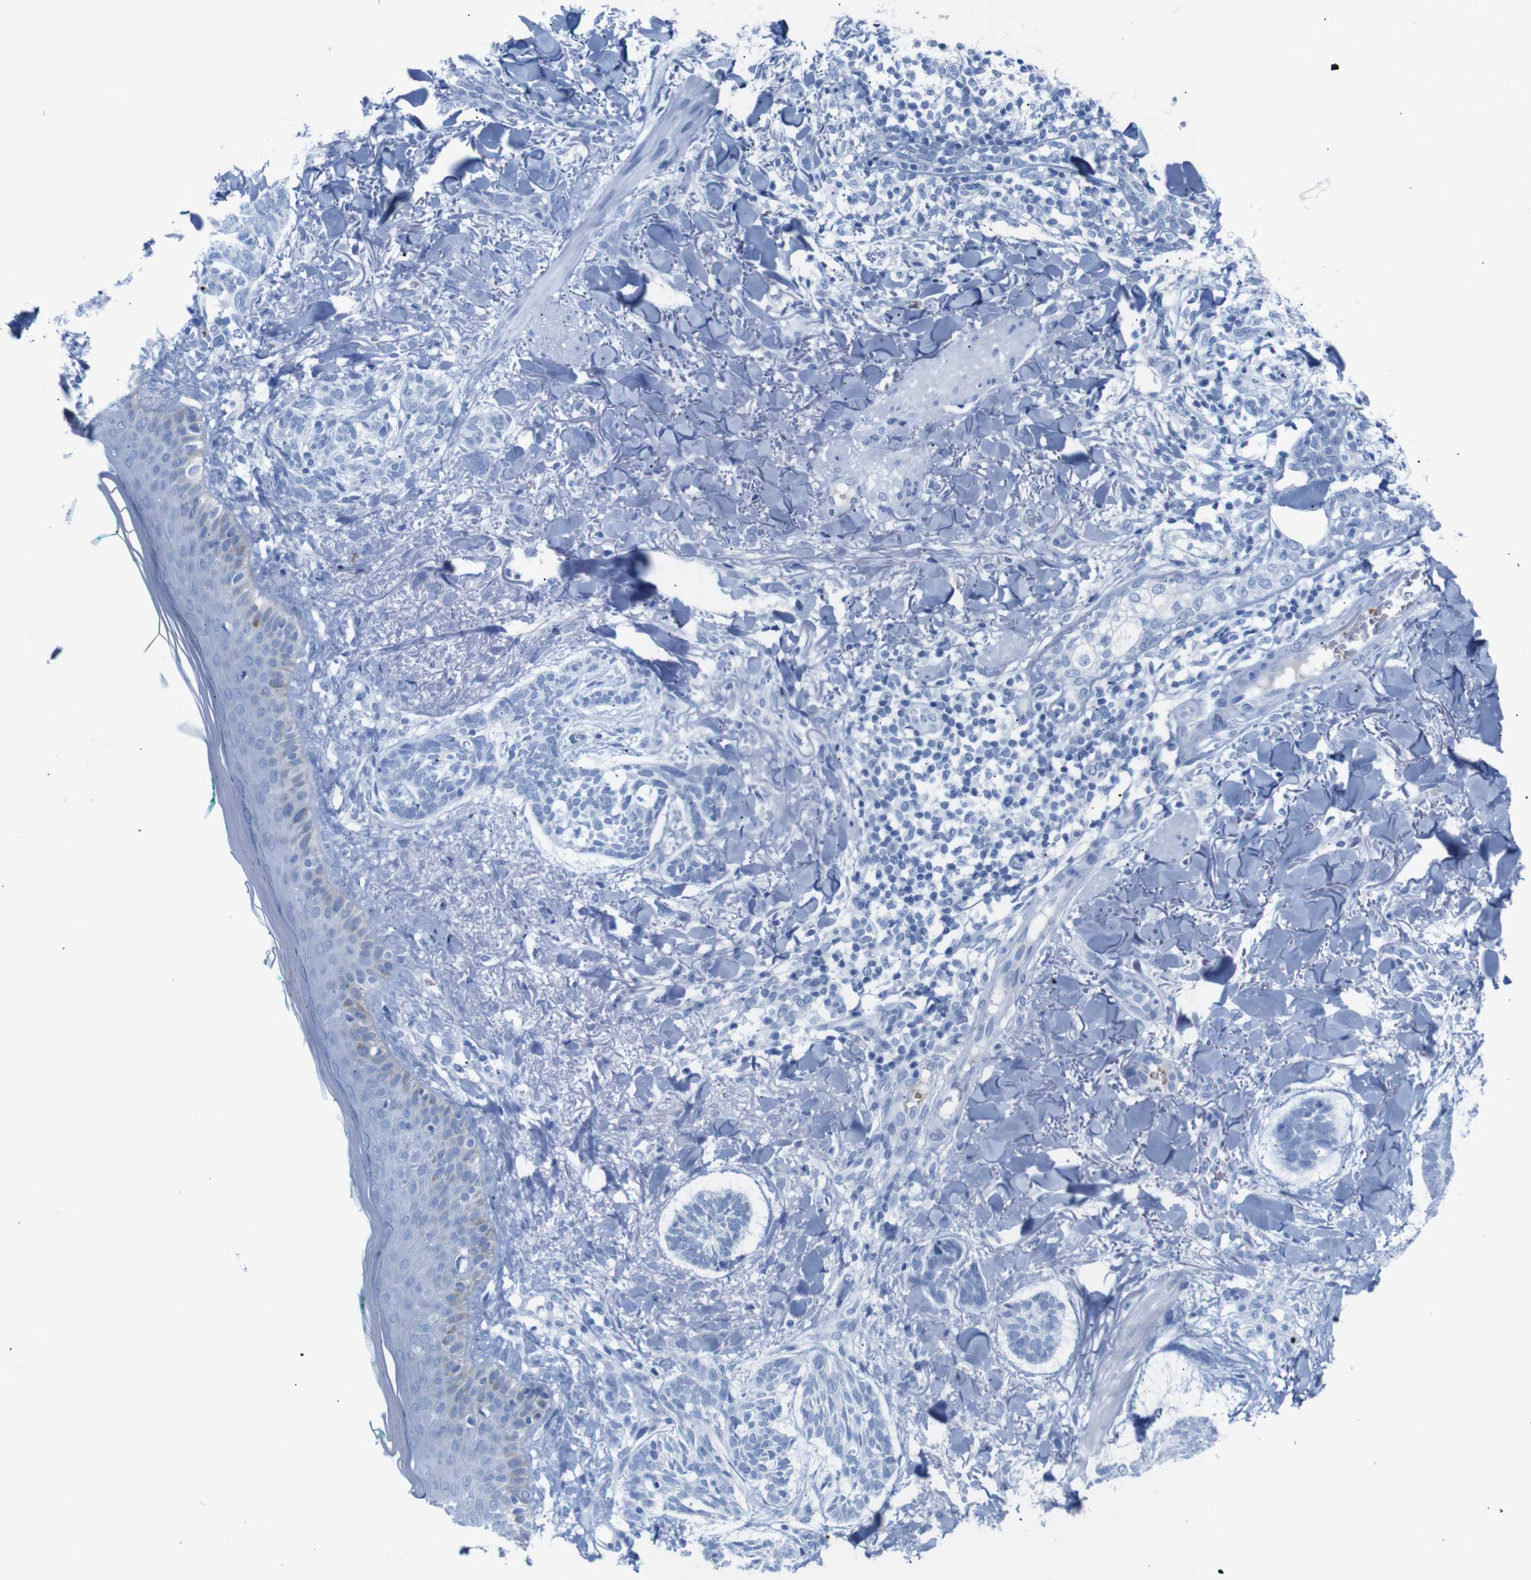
{"staining": {"intensity": "negative", "quantity": "none", "location": "none"}, "tissue": "skin cancer", "cell_type": "Tumor cells", "image_type": "cancer", "snomed": [{"axis": "morphology", "description": "Basal cell carcinoma"}, {"axis": "topography", "description": "Skin"}], "caption": "A photomicrograph of skin cancer stained for a protein reveals no brown staining in tumor cells. The staining was performed using DAB to visualize the protein expression in brown, while the nuclei were stained in blue with hematoxylin (Magnification: 20x).", "gene": "ERVMER34-1", "patient": {"sex": "male", "age": 43}}